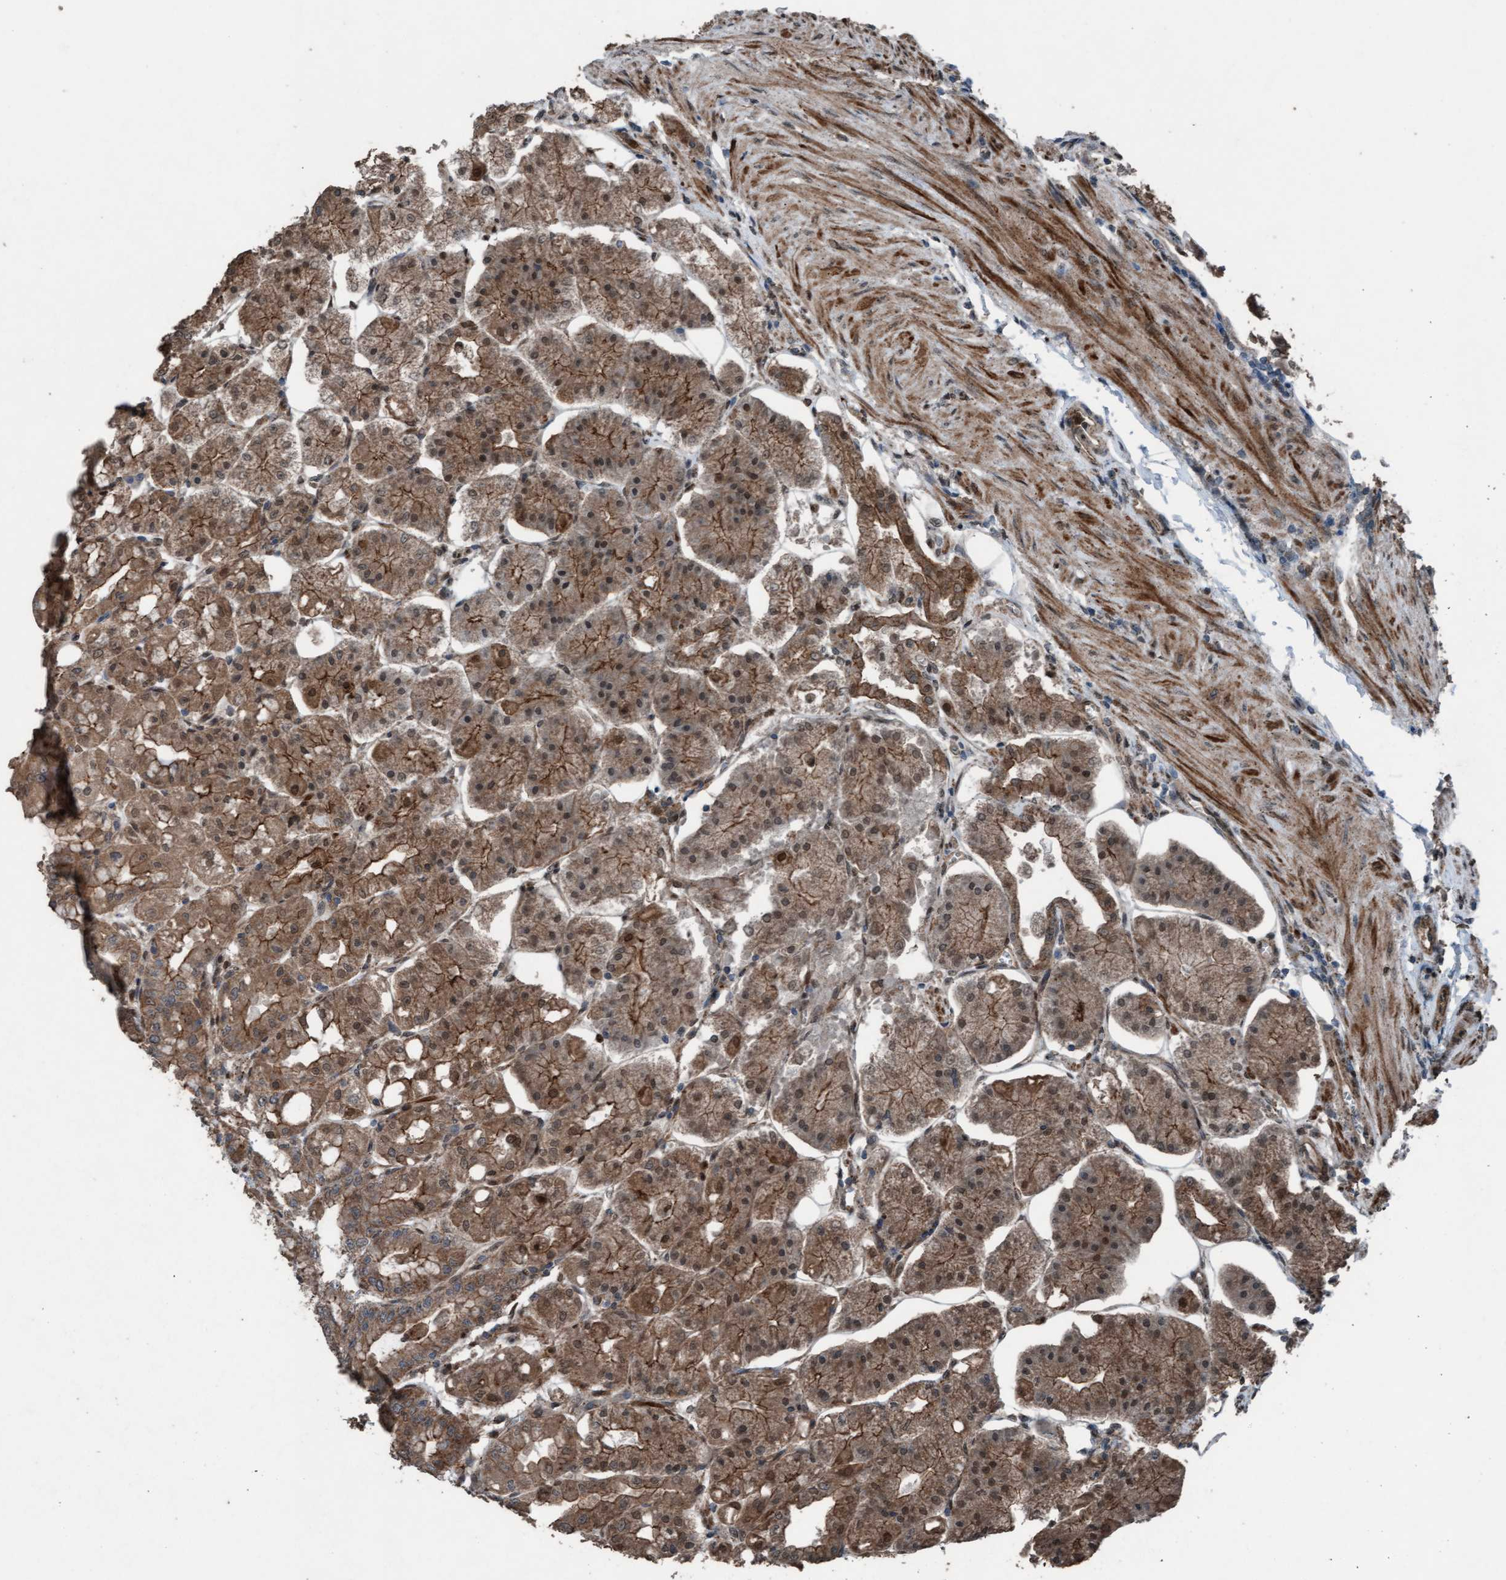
{"staining": {"intensity": "moderate", "quantity": ">75%", "location": "cytoplasmic/membranous"}, "tissue": "stomach", "cell_type": "Glandular cells", "image_type": "normal", "snomed": [{"axis": "morphology", "description": "Normal tissue, NOS"}, {"axis": "topography", "description": "Stomach, lower"}], "caption": "This micrograph exhibits IHC staining of benign human stomach, with medium moderate cytoplasmic/membranous positivity in about >75% of glandular cells.", "gene": "PLXNB2", "patient": {"sex": "male", "age": 71}}